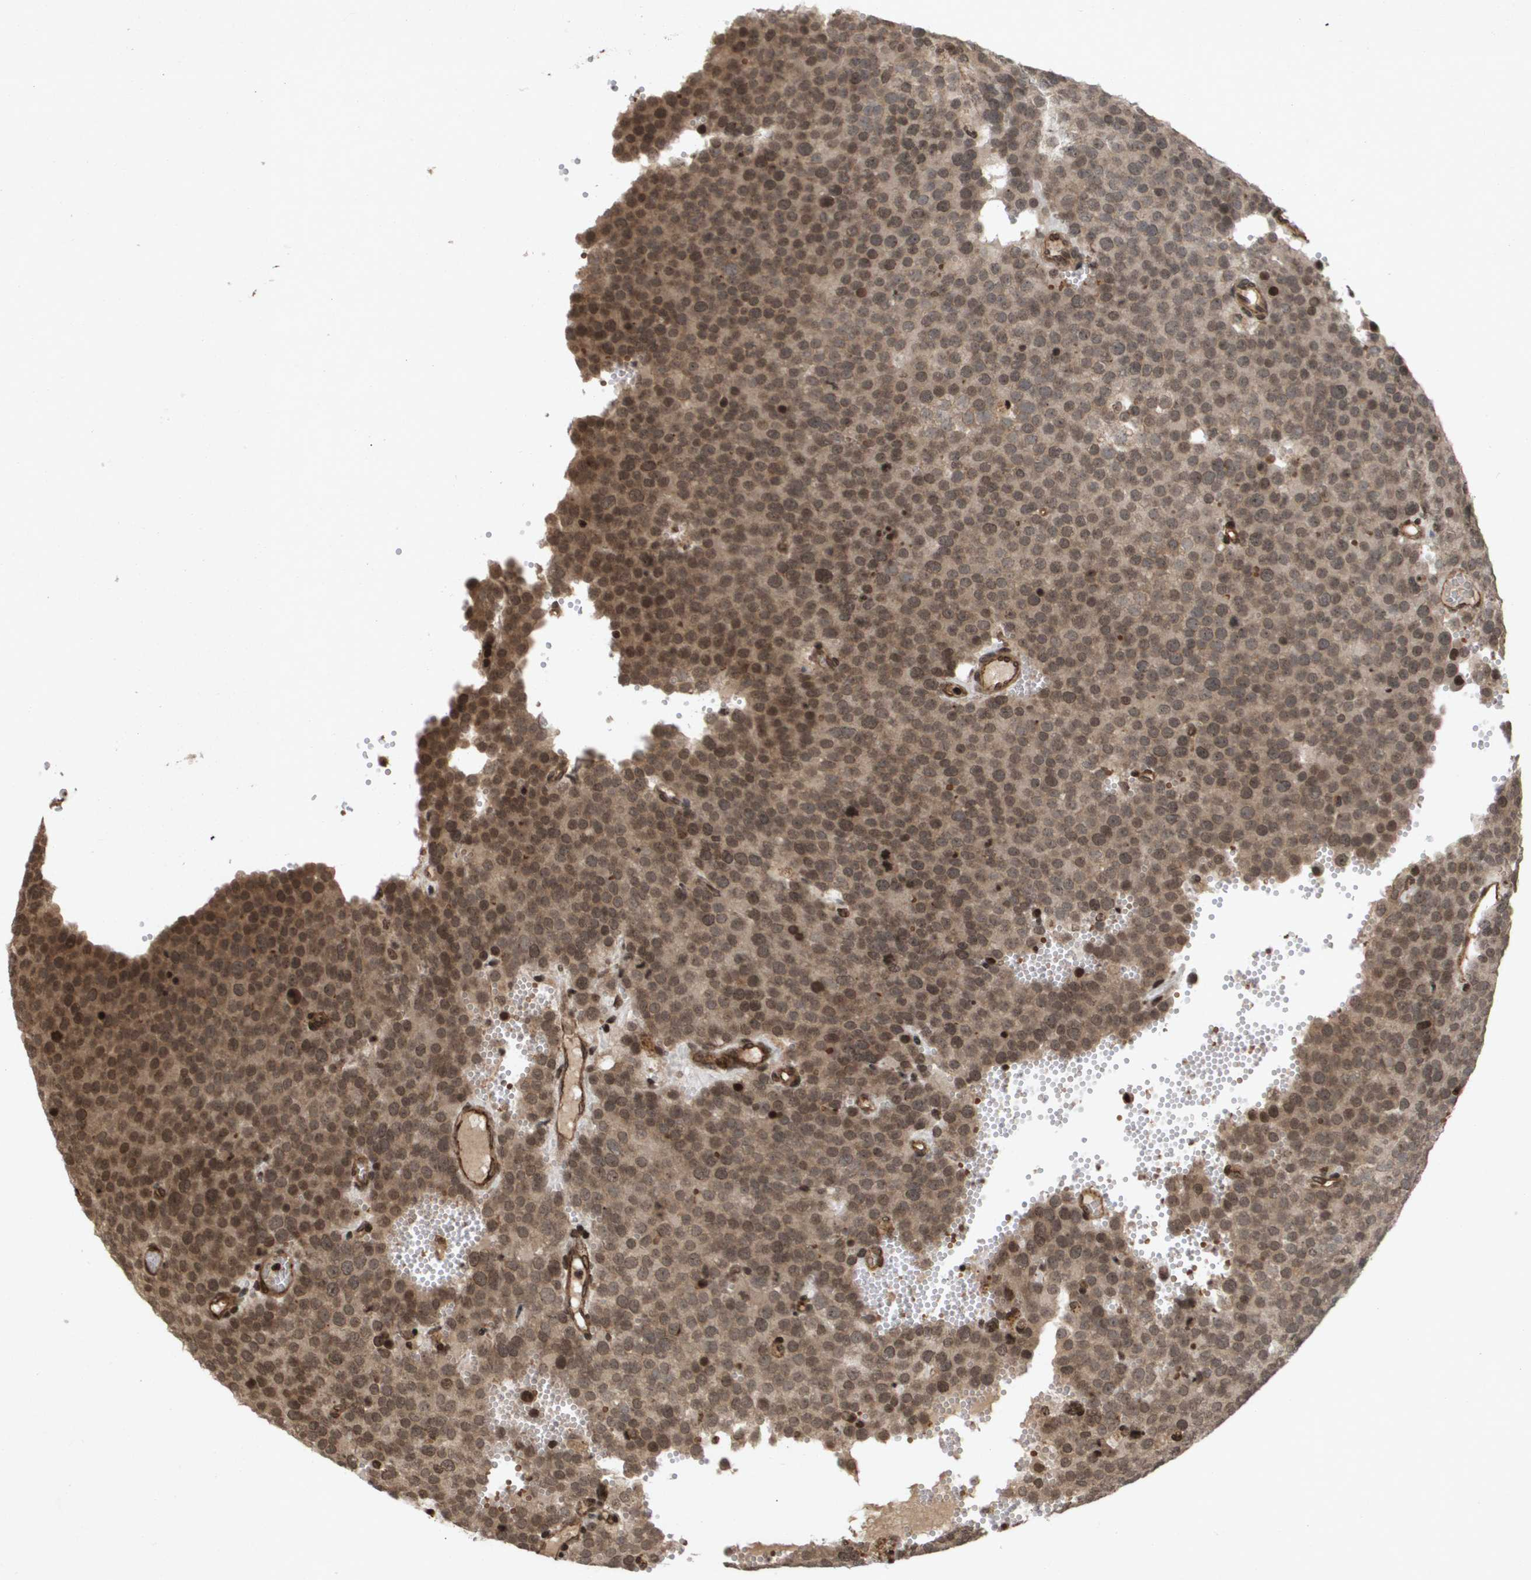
{"staining": {"intensity": "moderate", "quantity": ">75%", "location": "cytoplasmic/membranous"}, "tissue": "testis cancer", "cell_type": "Tumor cells", "image_type": "cancer", "snomed": [{"axis": "morphology", "description": "Normal tissue, NOS"}, {"axis": "morphology", "description": "Seminoma, NOS"}, {"axis": "topography", "description": "Testis"}], "caption": "Moderate cytoplasmic/membranous expression for a protein is identified in about >75% of tumor cells of seminoma (testis) using immunohistochemistry.", "gene": "HSPA6", "patient": {"sex": "male", "age": 71}}